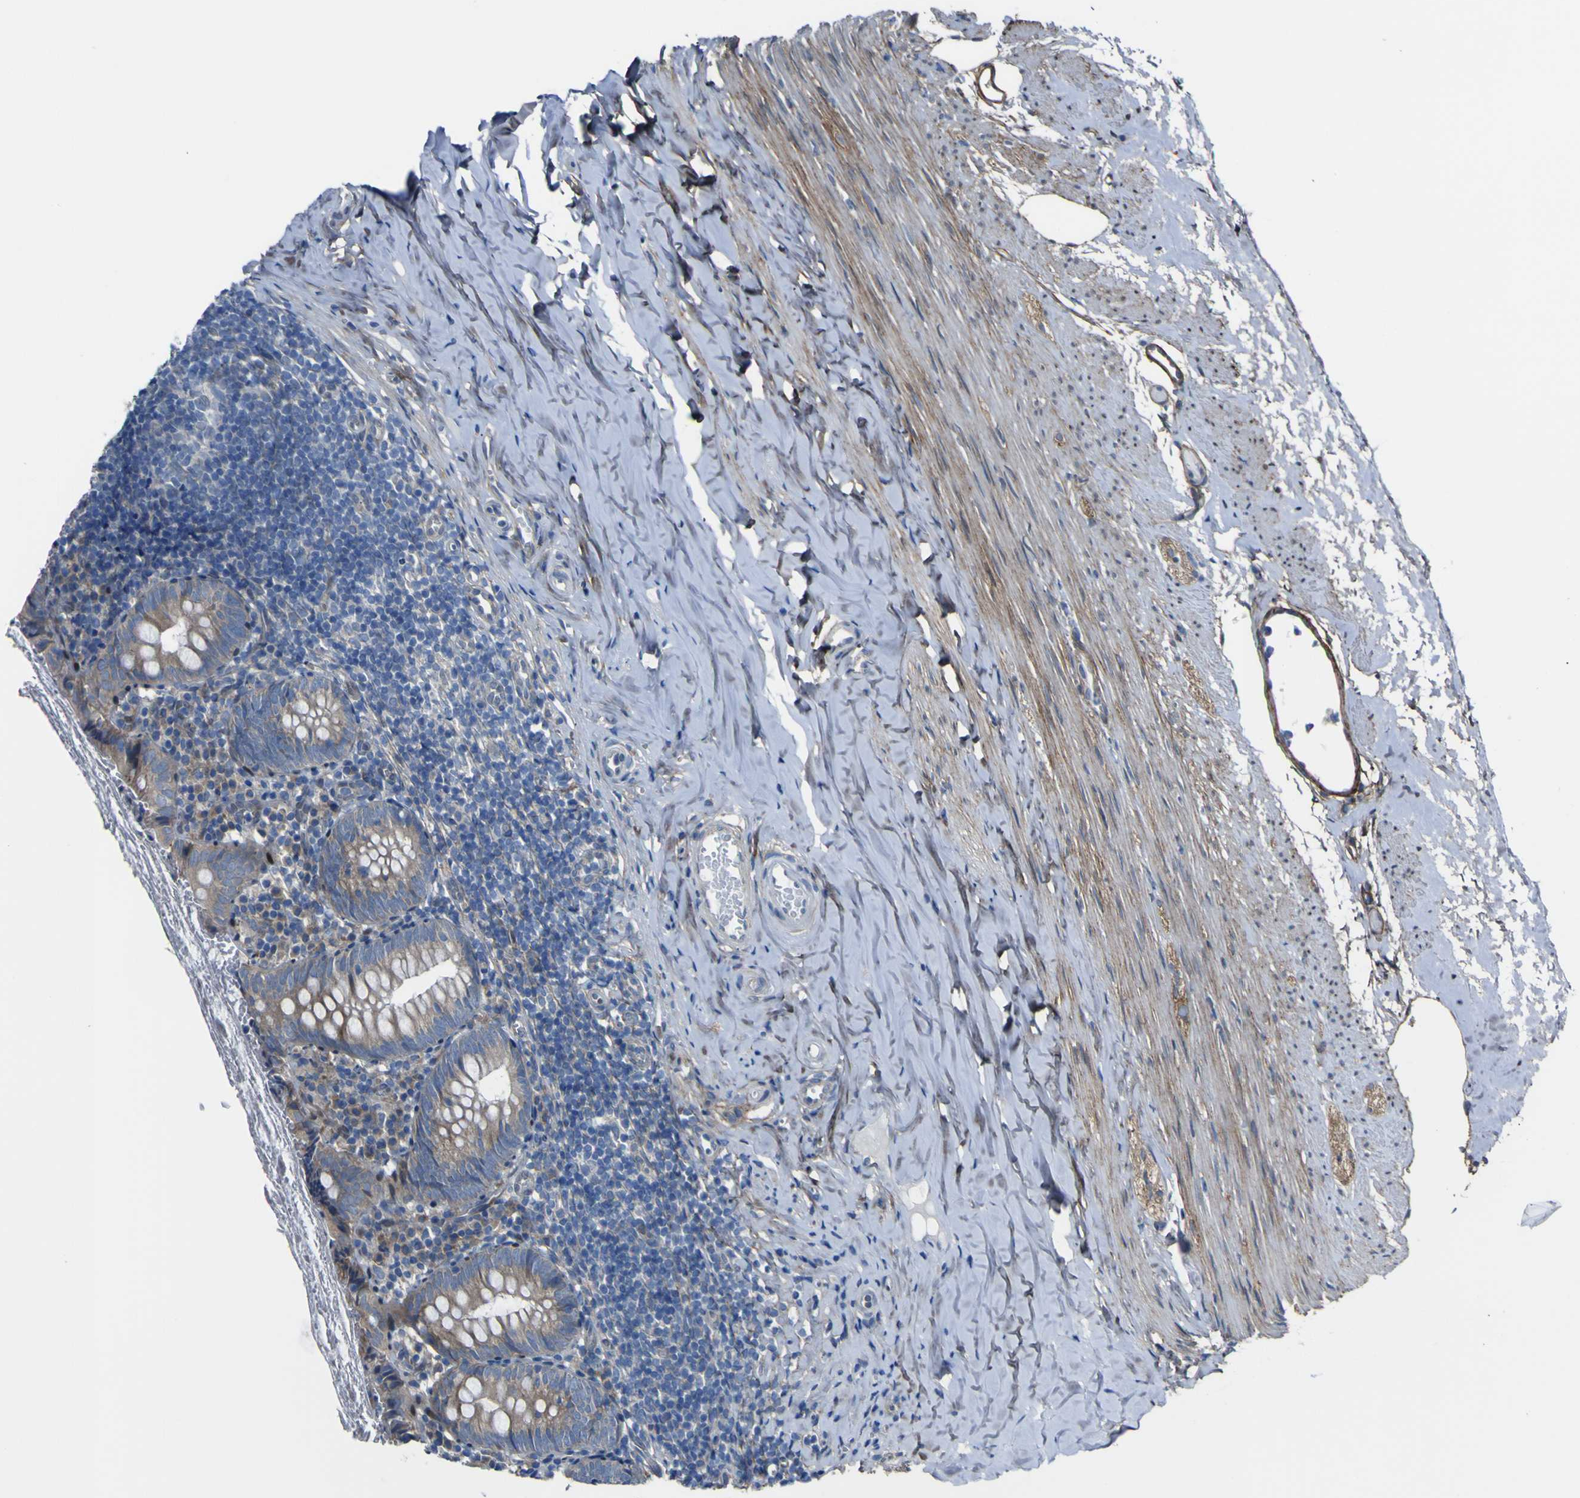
{"staining": {"intensity": "weak", "quantity": "25%-75%", "location": "cytoplasmic/membranous"}, "tissue": "appendix", "cell_type": "Glandular cells", "image_type": "normal", "snomed": [{"axis": "morphology", "description": "Normal tissue, NOS"}, {"axis": "topography", "description": "Appendix"}], "caption": "Glandular cells display low levels of weak cytoplasmic/membranous staining in approximately 25%-75% of cells in unremarkable human appendix. Immunohistochemistry stains the protein in brown and the nuclei are stained blue.", "gene": "LRRN1", "patient": {"sex": "female", "age": 10}}